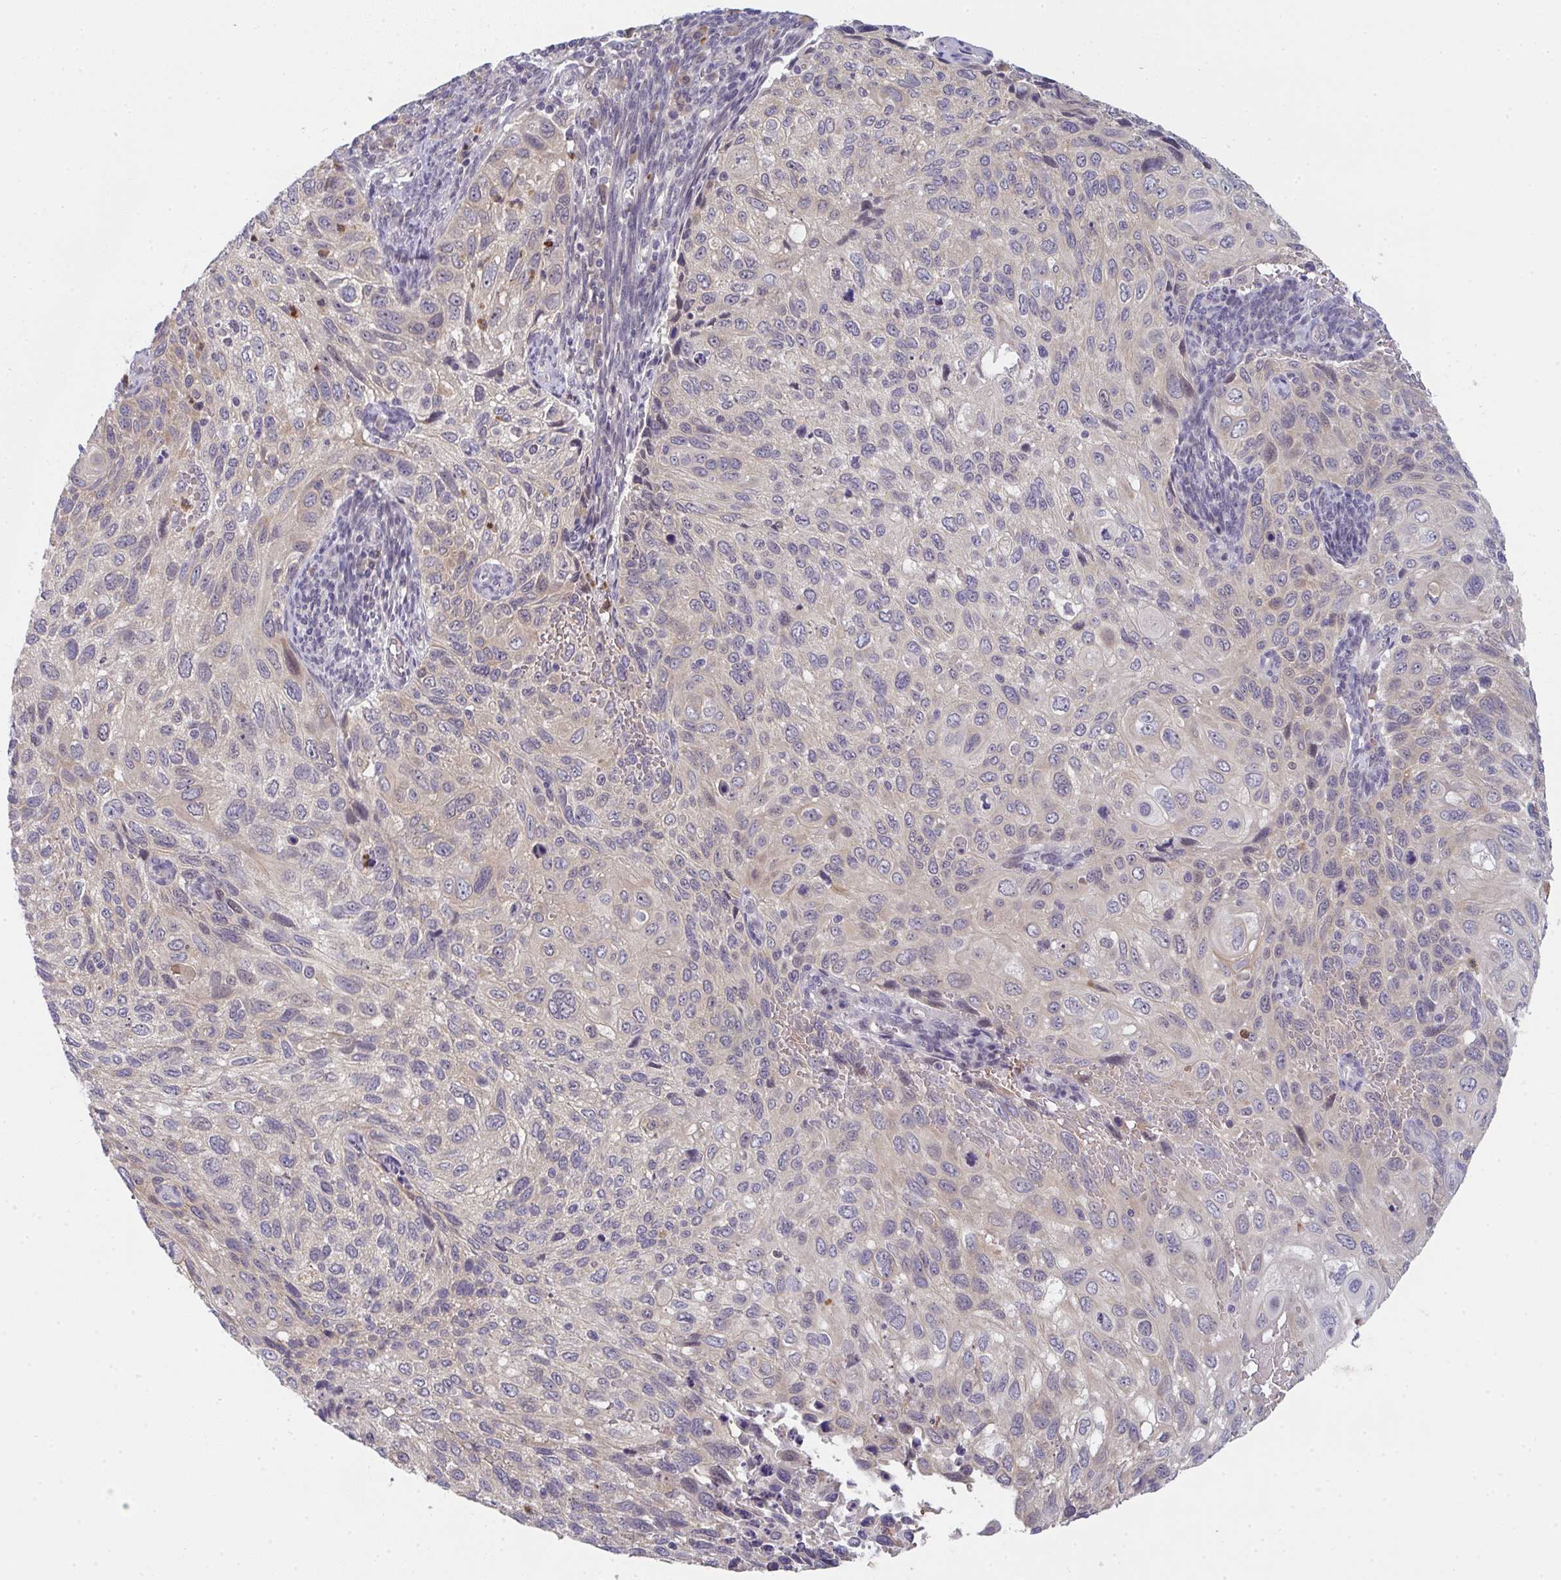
{"staining": {"intensity": "weak", "quantity": "25%-75%", "location": "cytoplasmic/membranous"}, "tissue": "cervical cancer", "cell_type": "Tumor cells", "image_type": "cancer", "snomed": [{"axis": "morphology", "description": "Squamous cell carcinoma, NOS"}, {"axis": "topography", "description": "Cervix"}], "caption": "A brown stain highlights weak cytoplasmic/membranous staining of a protein in human squamous cell carcinoma (cervical) tumor cells. Immunohistochemistry stains the protein of interest in brown and the nuclei are stained blue.", "gene": "RIOK1", "patient": {"sex": "female", "age": 70}}